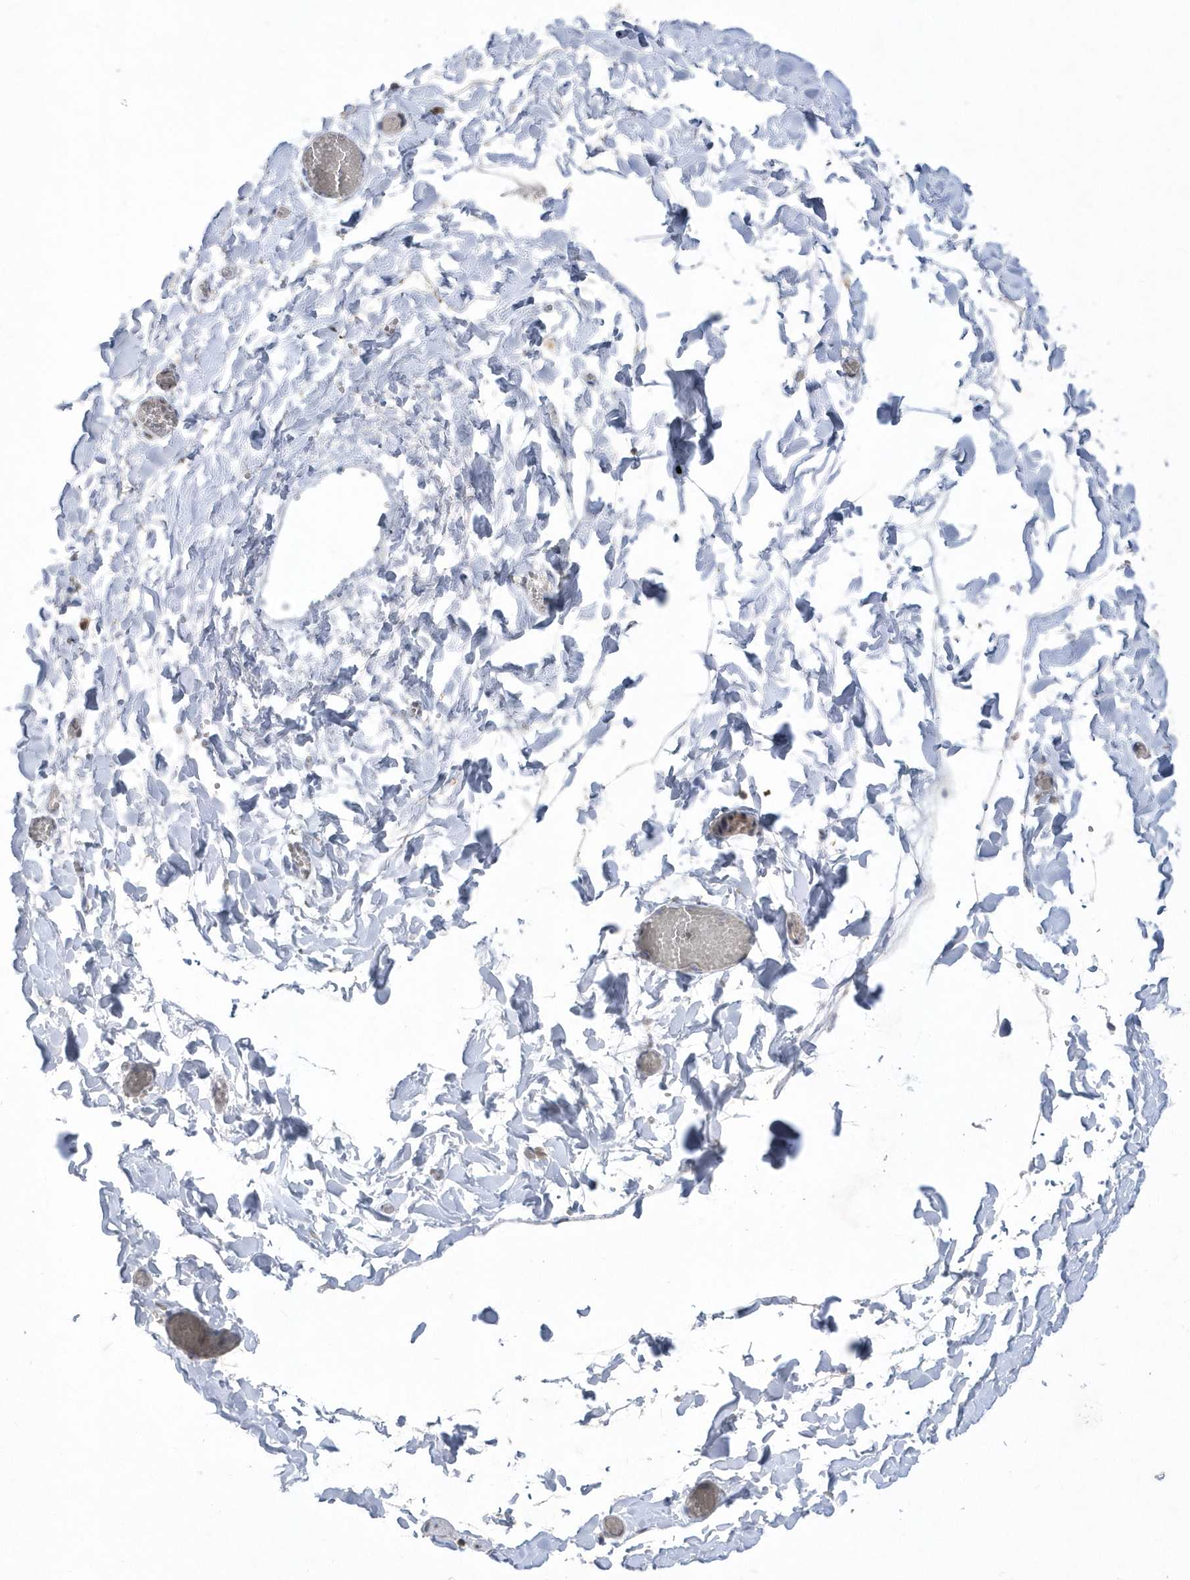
{"staining": {"intensity": "negative", "quantity": "none", "location": "none"}, "tissue": "soft tissue", "cell_type": "Chondrocytes", "image_type": "normal", "snomed": [{"axis": "morphology", "description": "Normal tissue, NOS"}, {"axis": "topography", "description": "Gallbladder"}, {"axis": "topography", "description": "Peripheral nerve tissue"}], "caption": "This is an immunohistochemistry image of benign soft tissue. There is no positivity in chondrocytes.", "gene": "CRIP3", "patient": {"sex": "male", "age": 38}}